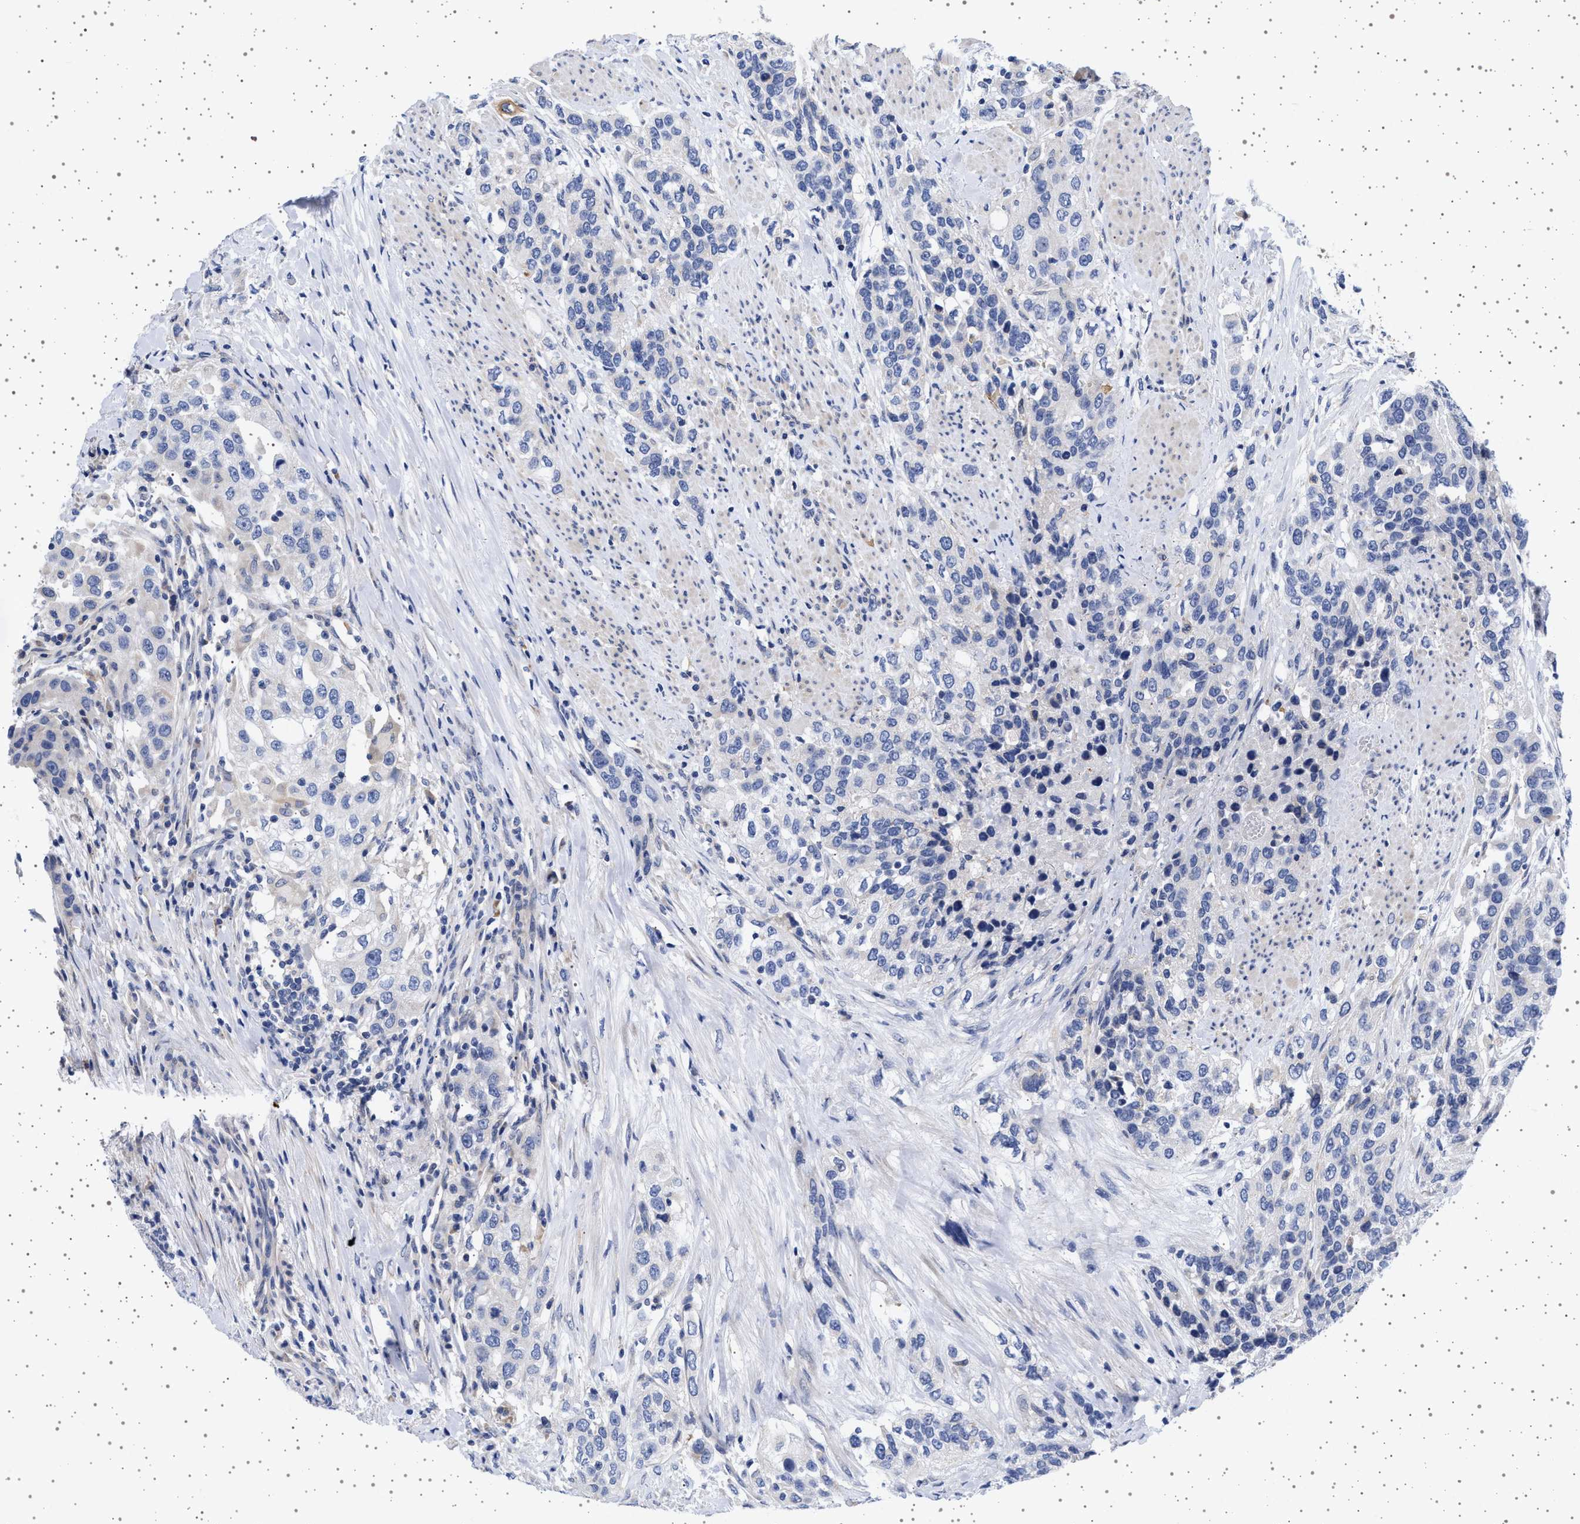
{"staining": {"intensity": "negative", "quantity": "none", "location": "none"}, "tissue": "urothelial cancer", "cell_type": "Tumor cells", "image_type": "cancer", "snomed": [{"axis": "morphology", "description": "Urothelial carcinoma, High grade"}, {"axis": "topography", "description": "Urinary bladder"}], "caption": "The micrograph displays no significant staining in tumor cells of urothelial cancer. (Brightfield microscopy of DAB IHC at high magnification).", "gene": "TRMT10B", "patient": {"sex": "female", "age": 80}}